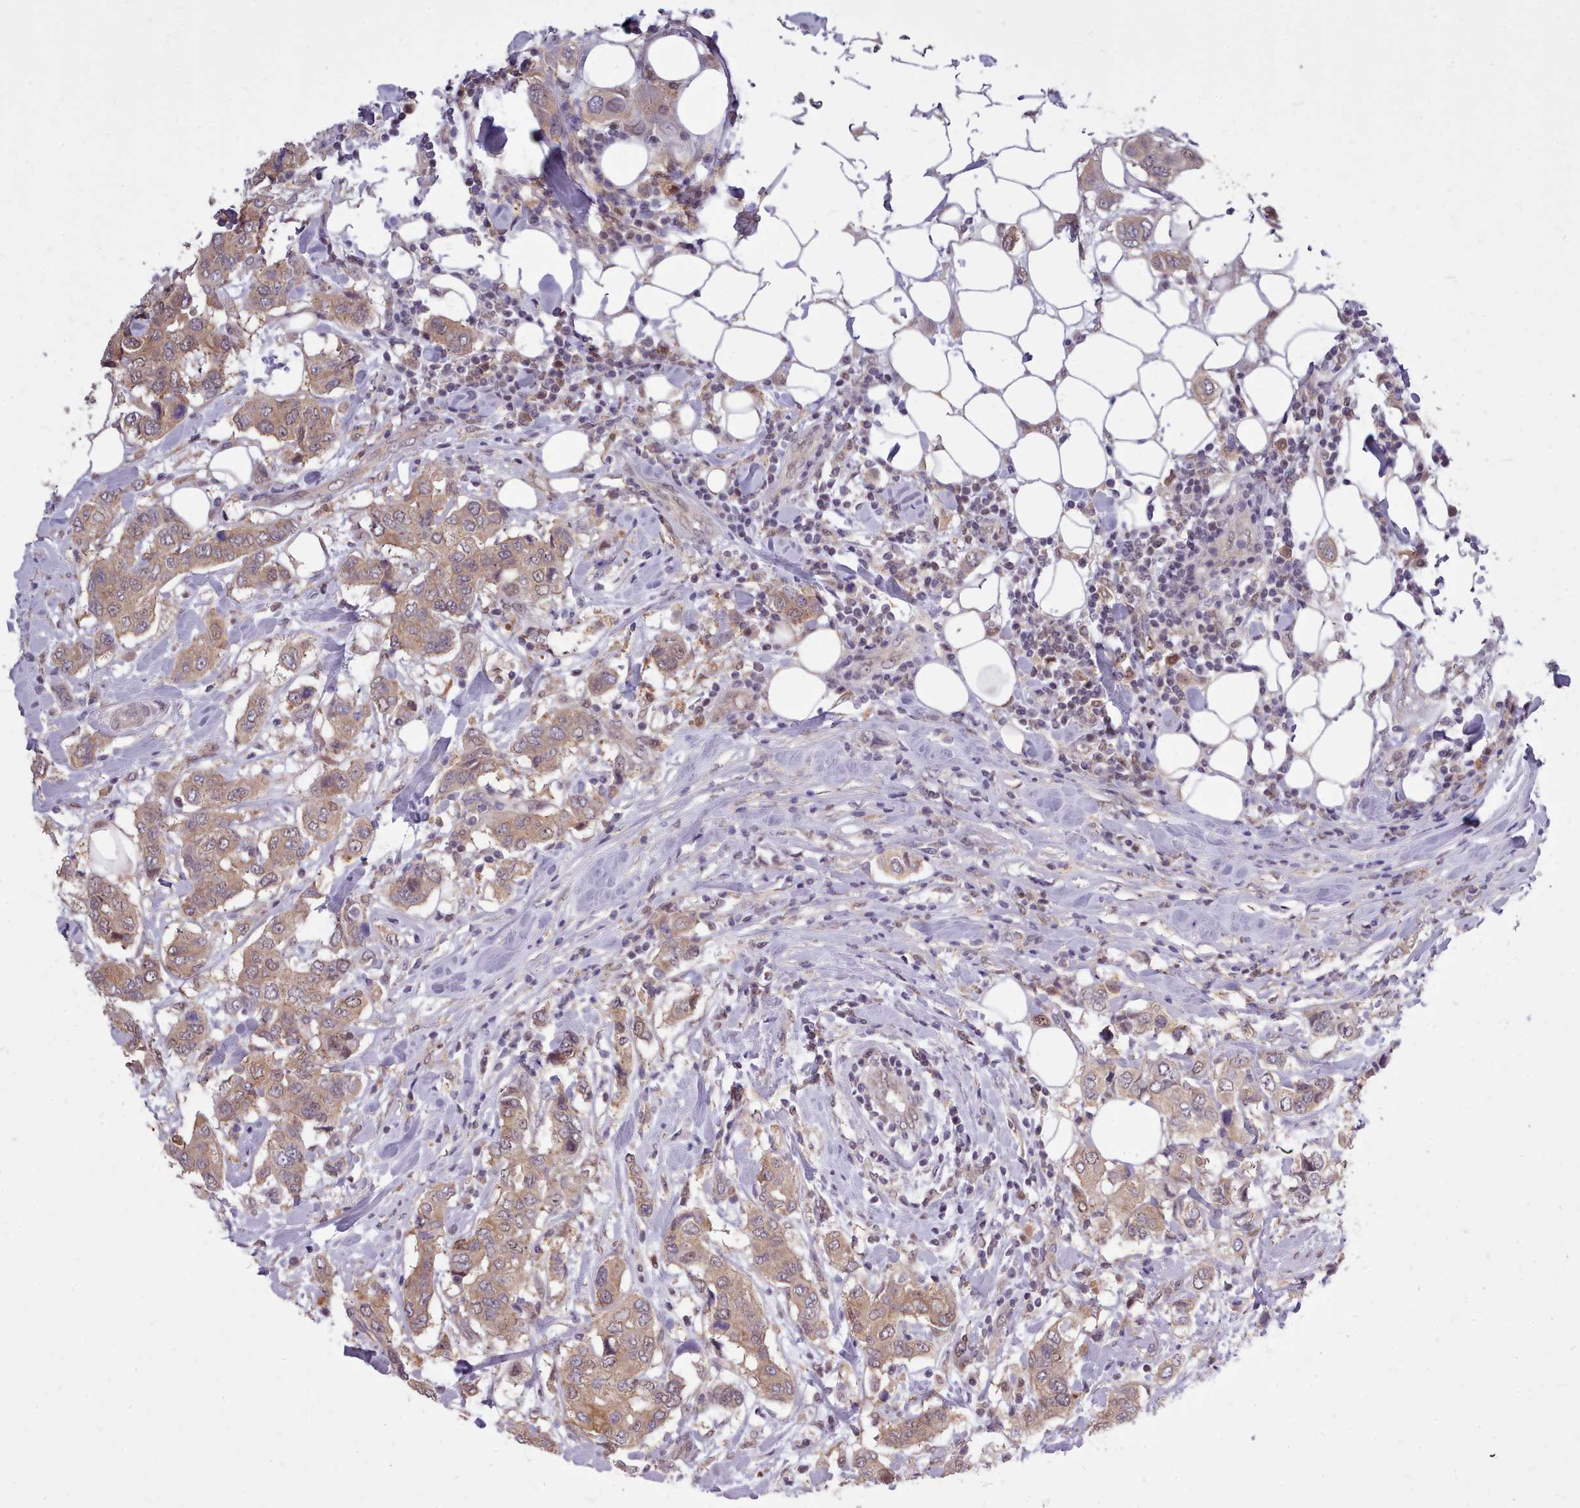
{"staining": {"intensity": "weak", "quantity": ">75%", "location": "cytoplasmic/membranous"}, "tissue": "breast cancer", "cell_type": "Tumor cells", "image_type": "cancer", "snomed": [{"axis": "morphology", "description": "Lobular carcinoma"}, {"axis": "topography", "description": "Breast"}], "caption": "Tumor cells demonstrate low levels of weak cytoplasmic/membranous expression in about >75% of cells in human breast cancer. (DAB (3,3'-diaminobenzidine) = brown stain, brightfield microscopy at high magnification).", "gene": "AHCY", "patient": {"sex": "female", "age": 51}}